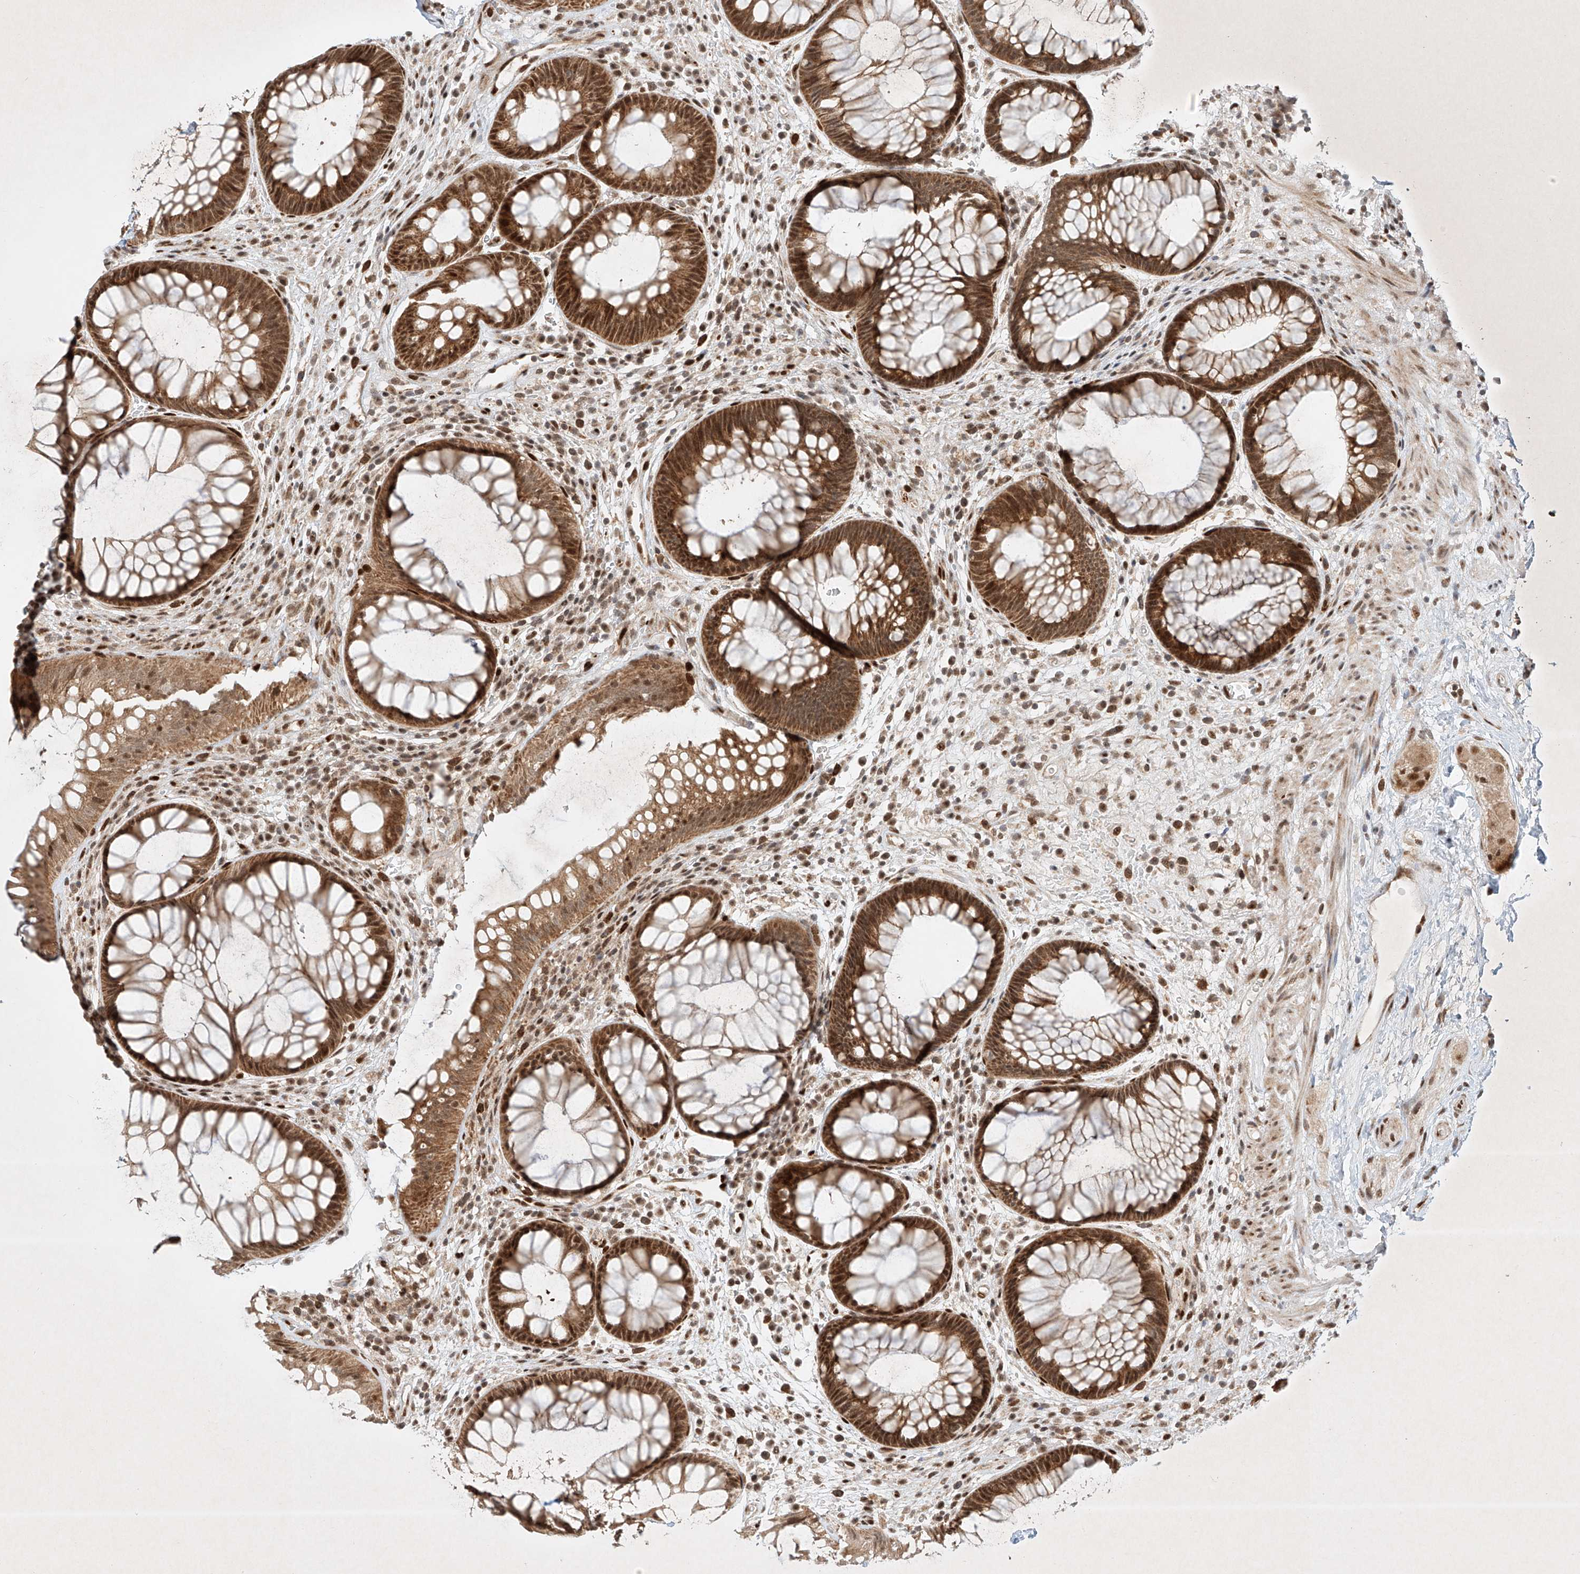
{"staining": {"intensity": "moderate", "quantity": ">75%", "location": "cytoplasmic/membranous,nuclear"}, "tissue": "rectum", "cell_type": "Glandular cells", "image_type": "normal", "snomed": [{"axis": "morphology", "description": "Normal tissue, NOS"}, {"axis": "topography", "description": "Rectum"}], "caption": "High-power microscopy captured an immunohistochemistry micrograph of unremarkable rectum, revealing moderate cytoplasmic/membranous,nuclear positivity in about >75% of glandular cells. Nuclei are stained in blue.", "gene": "EPG5", "patient": {"sex": "male", "age": 51}}